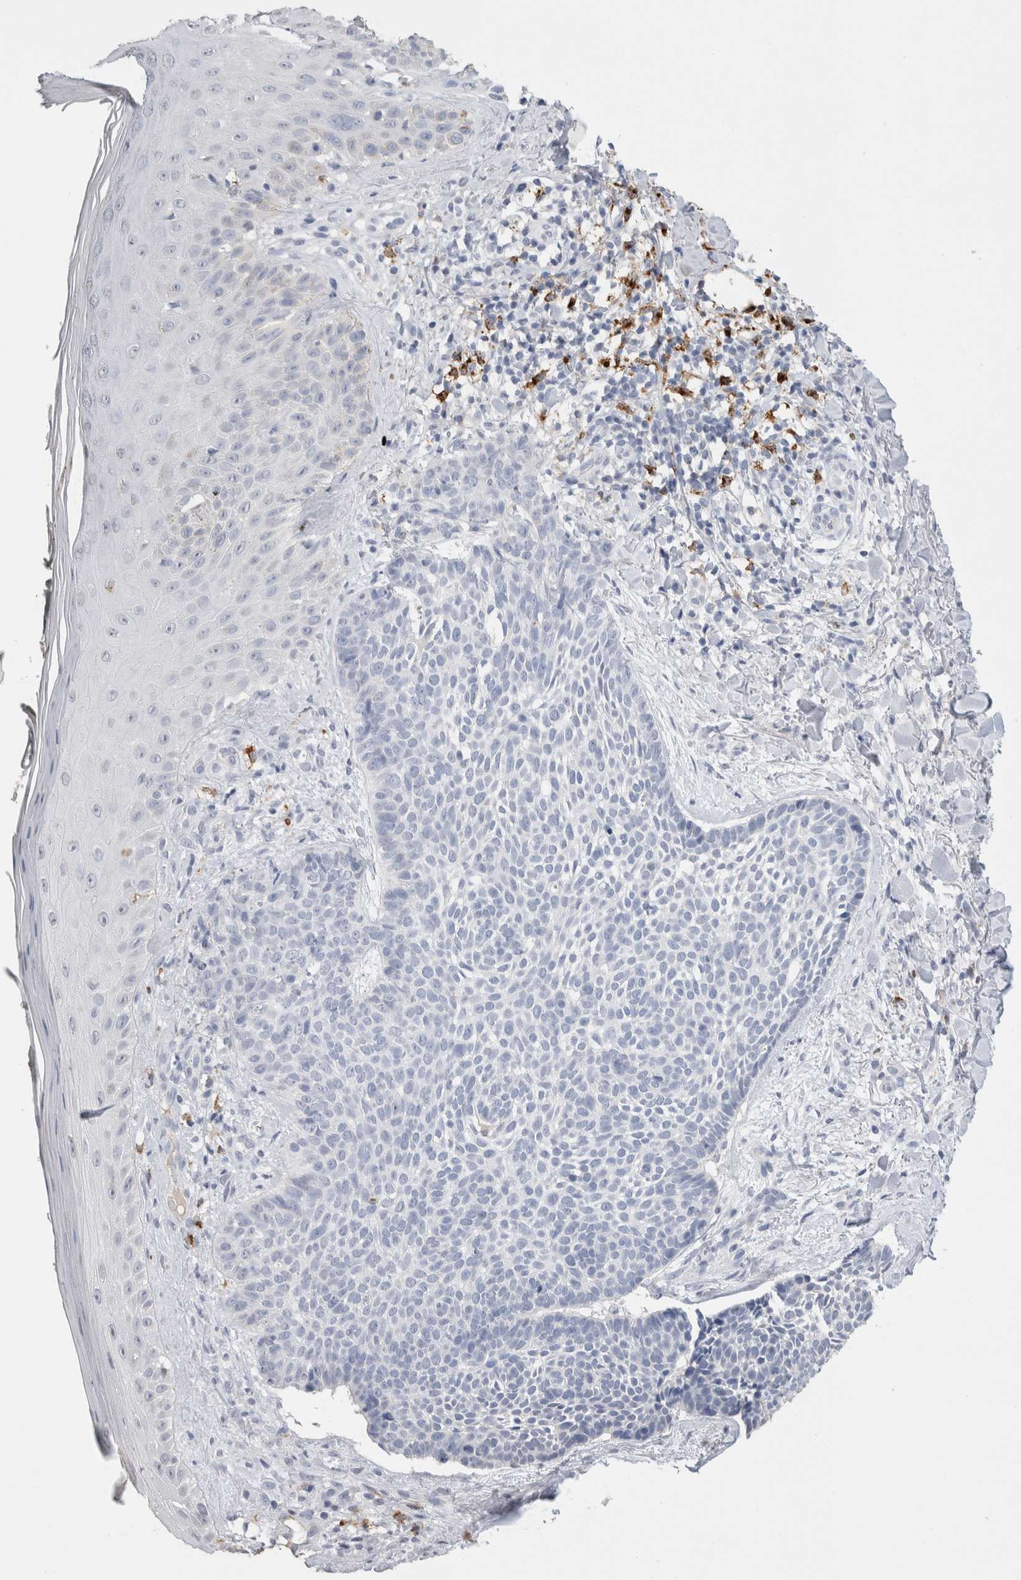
{"staining": {"intensity": "negative", "quantity": "none", "location": "none"}, "tissue": "skin cancer", "cell_type": "Tumor cells", "image_type": "cancer", "snomed": [{"axis": "morphology", "description": "Normal tissue, NOS"}, {"axis": "morphology", "description": "Basal cell carcinoma"}, {"axis": "topography", "description": "Skin"}], "caption": "IHC micrograph of neoplastic tissue: human basal cell carcinoma (skin) stained with DAB (3,3'-diaminobenzidine) shows no significant protein positivity in tumor cells.", "gene": "LAMP3", "patient": {"sex": "male", "age": 67}}